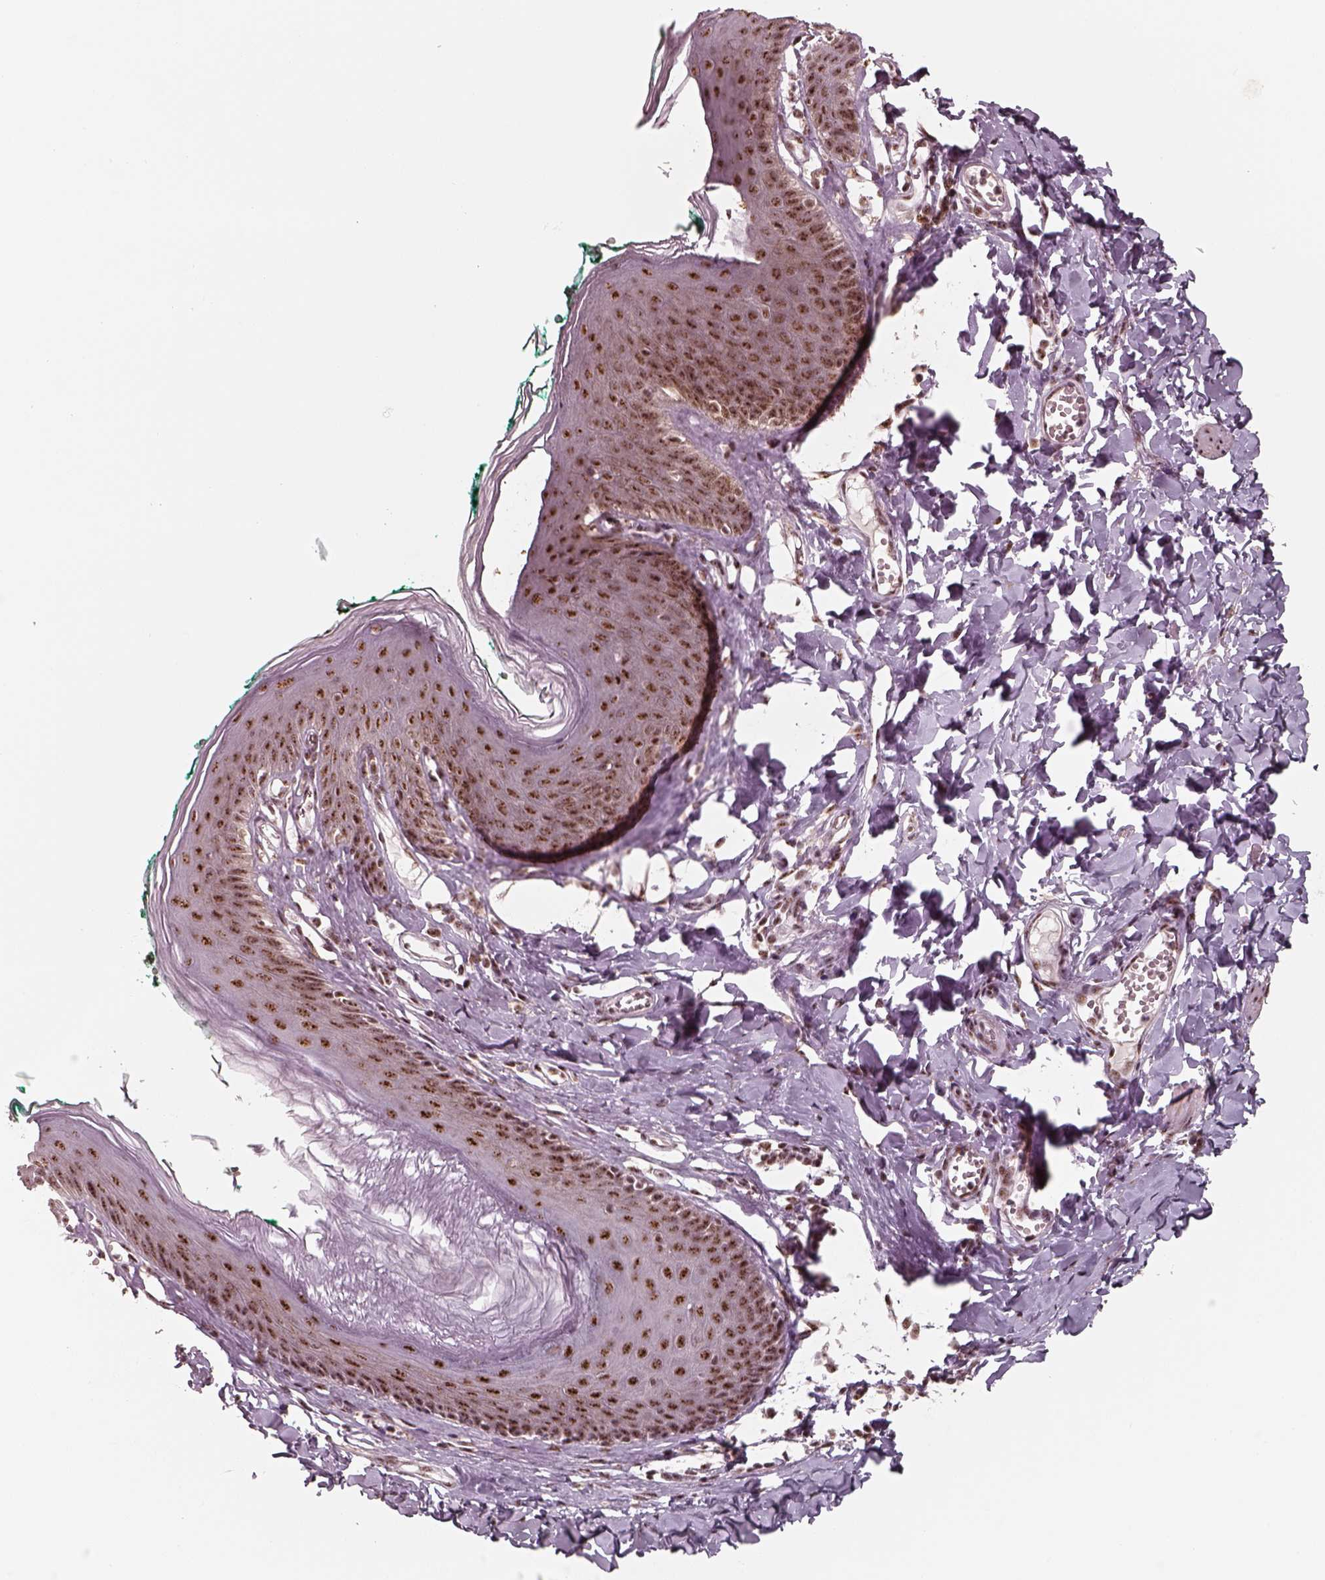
{"staining": {"intensity": "strong", "quantity": ">75%", "location": "nuclear"}, "tissue": "skin", "cell_type": "Epidermal cells", "image_type": "normal", "snomed": [{"axis": "morphology", "description": "Normal tissue, NOS"}, {"axis": "topography", "description": "Vulva"}, {"axis": "topography", "description": "Peripheral nerve tissue"}], "caption": "Brown immunohistochemical staining in unremarkable human skin demonstrates strong nuclear staining in approximately >75% of epidermal cells.", "gene": "ATXN7L3", "patient": {"sex": "female", "age": 66}}